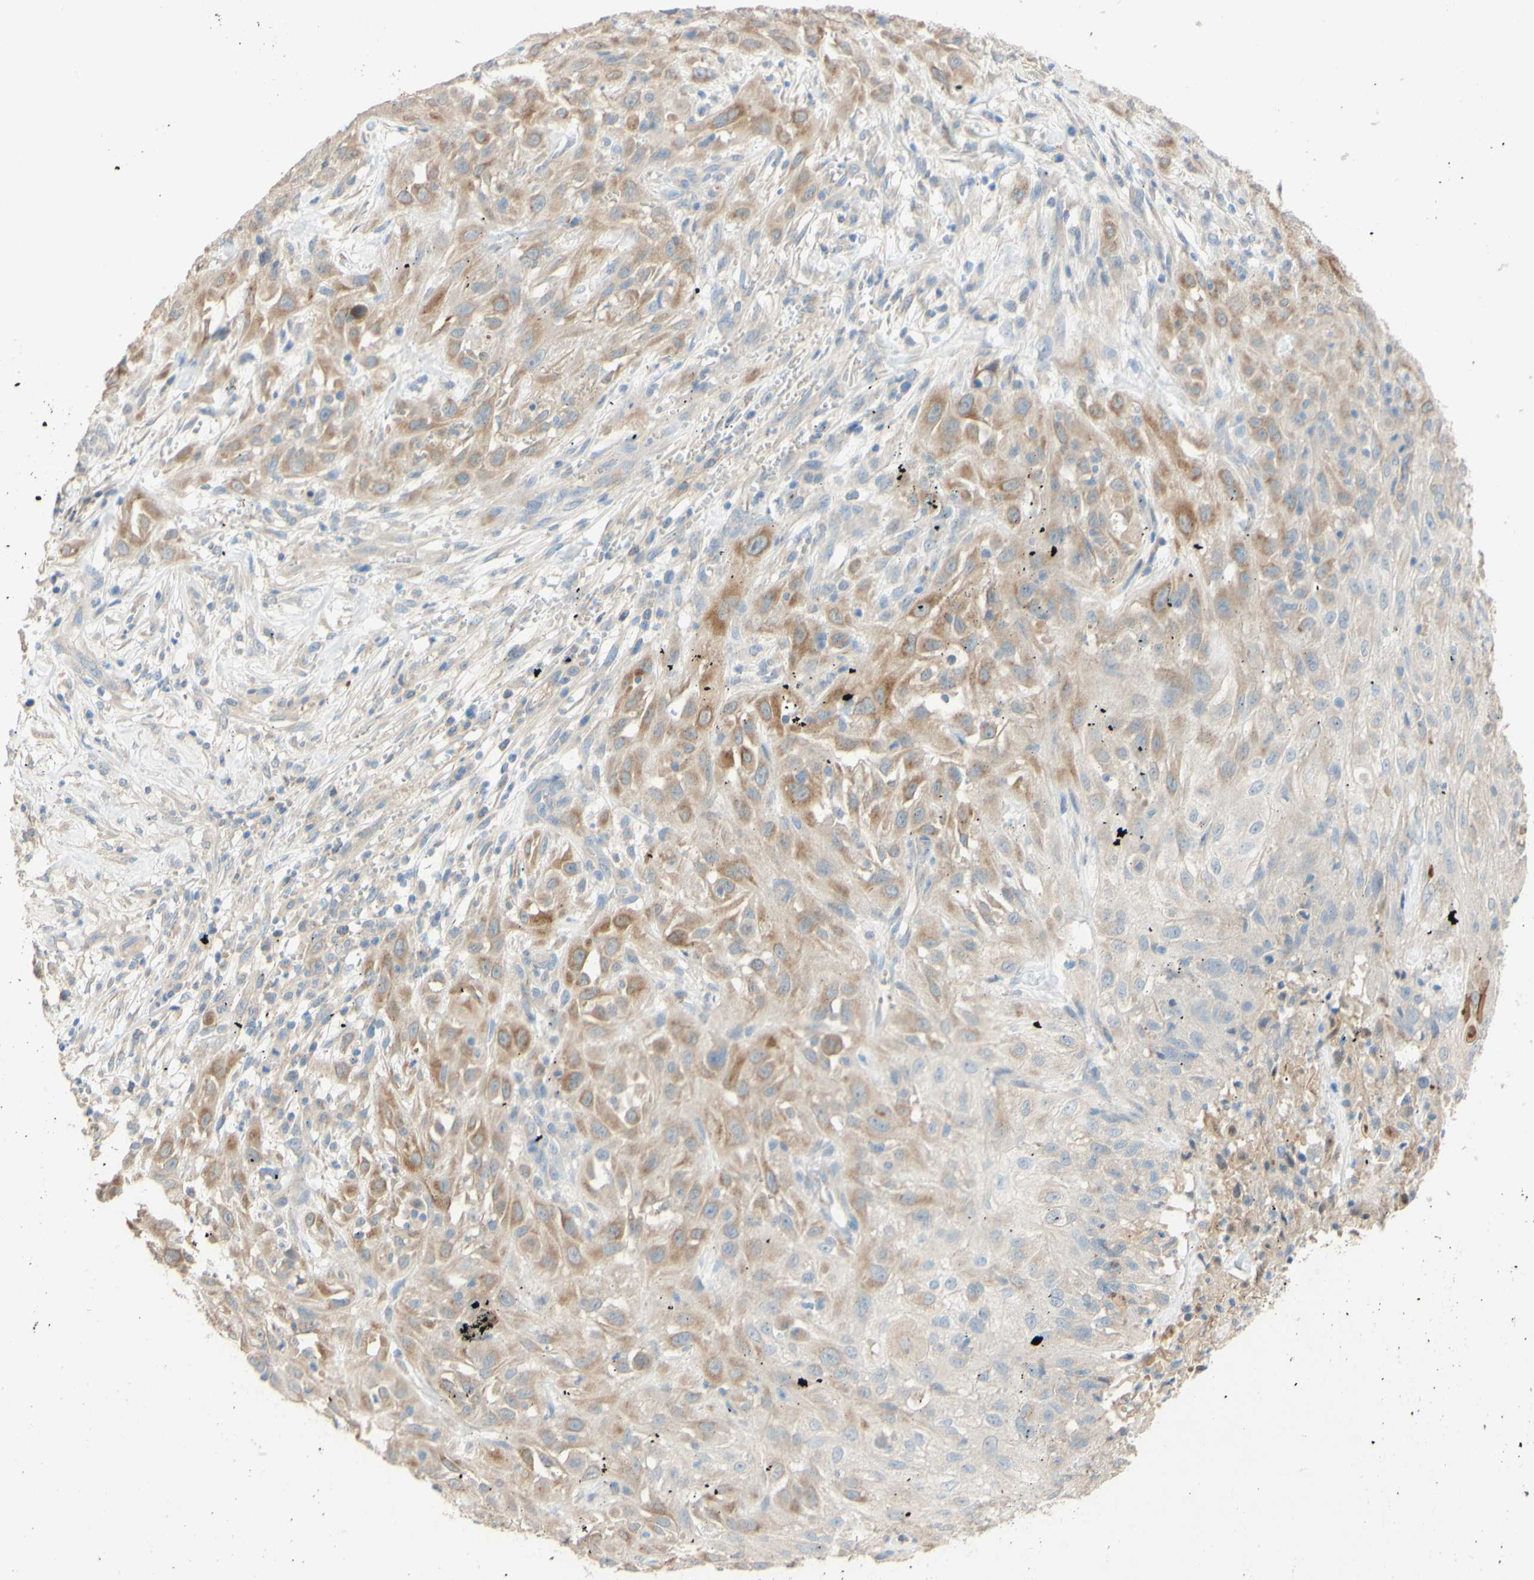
{"staining": {"intensity": "moderate", "quantity": "25%-75%", "location": "cytoplasmic/membranous"}, "tissue": "skin cancer", "cell_type": "Tumor cells", "image_type": "cancer", "snomed": [{"axis": "morphology", "description": "Squamous cell carcinoma, NOS"}, {"axis": "topography", "description": "Skin"}], "caption": "IHC of skin squamous cell carcinoma reveals medium levels of moderate cytoplasmic/membranous staining in approximately 25%-75% of tumor cells. (DAB = brown stain, brightfield microscopy at high magnification).", "gene": "DKK3", "patient": {"sex": "male", "age": 75}}